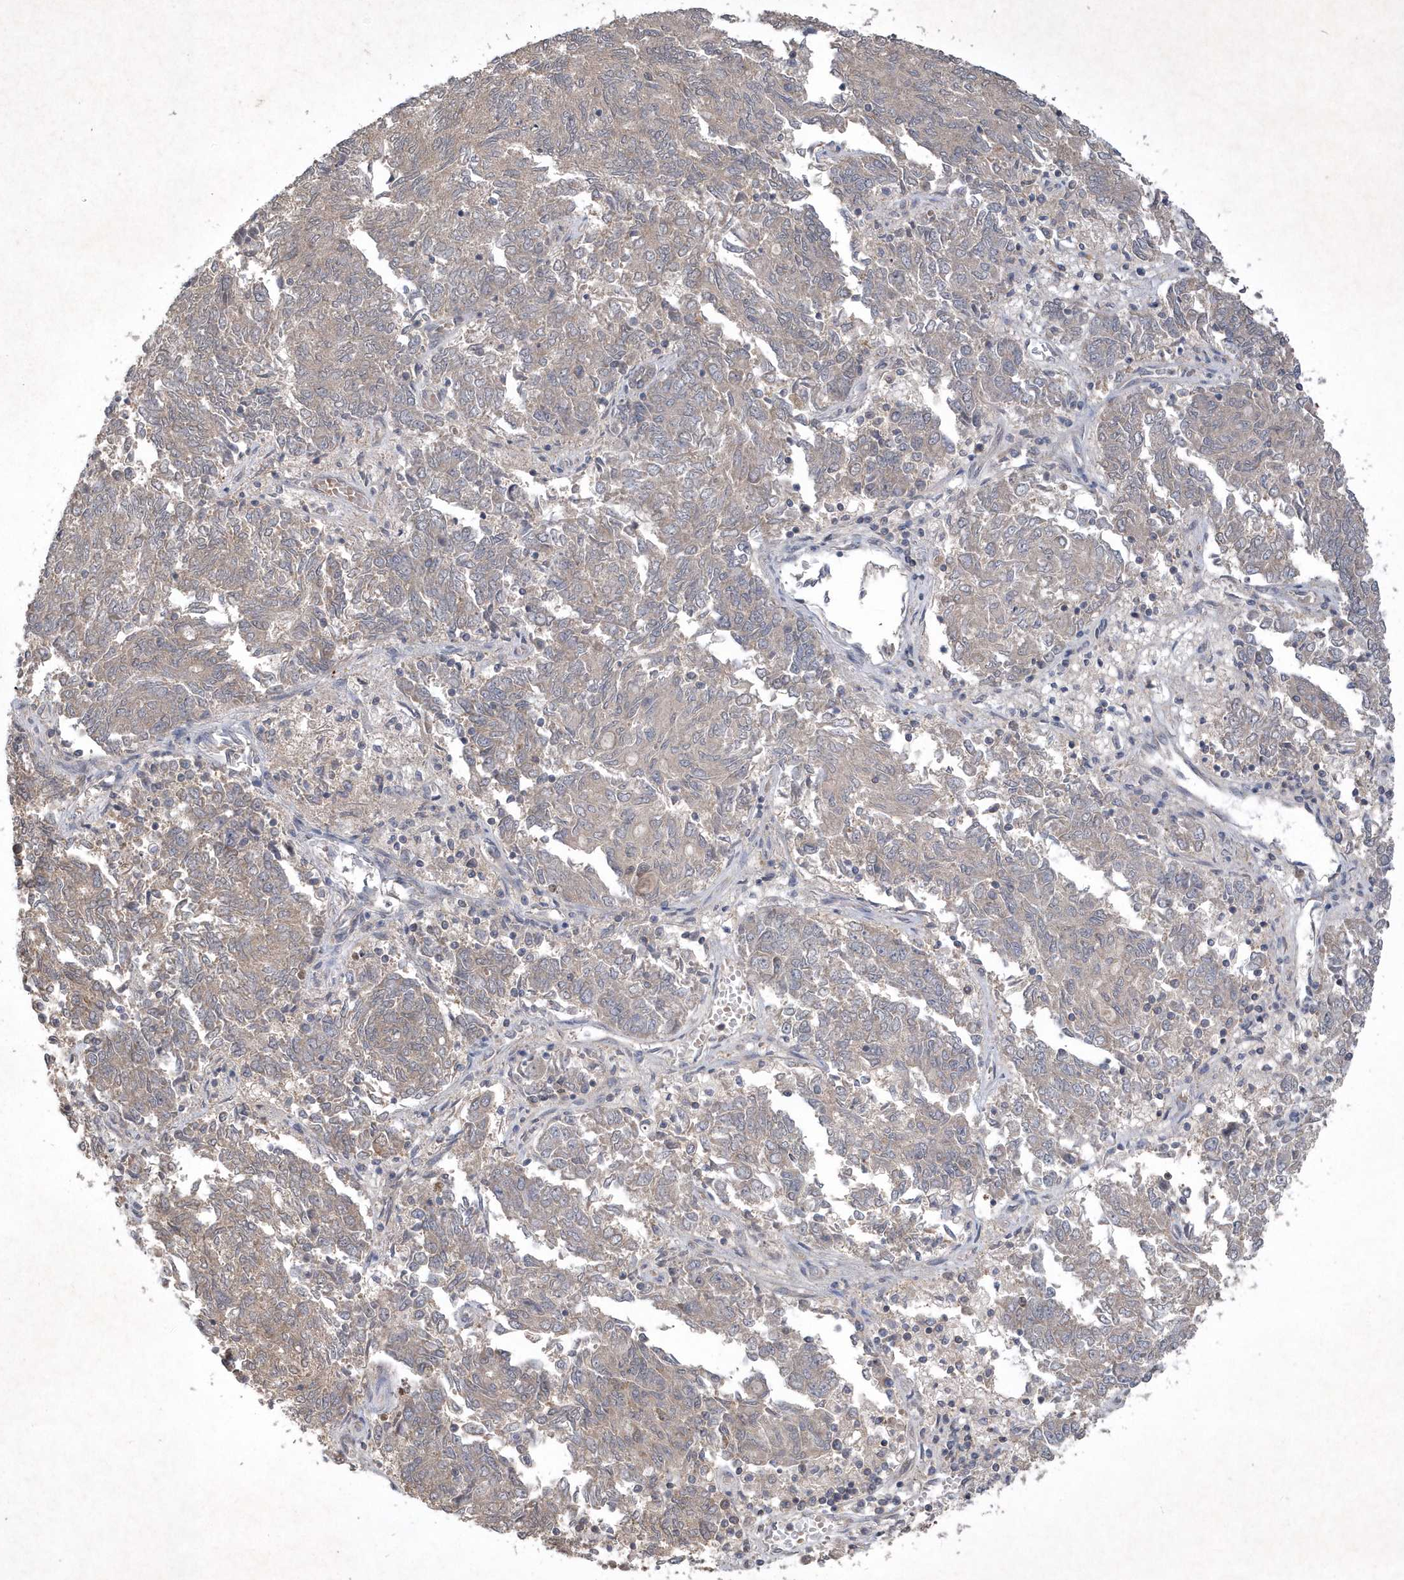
{"staining": {"intensity": "negative", "quantity": "none", "location": "none"}, "tissue": "endometrial cancer", "cell_type": "Tumor cells", "image_type": "cancer", "snomed": [{"axis": "morphology", "description": "Adenocarcinoma, NOS"}, {"axis": "topography", "description": "Endometrium"}], "caption": "Photomicrograph shows no protein staining in tumor cells of endometrial cancer (adenocarcinoma) tissue.", "gene": "AKR7A2", "patient": {"sex": "female", "age": 80}}